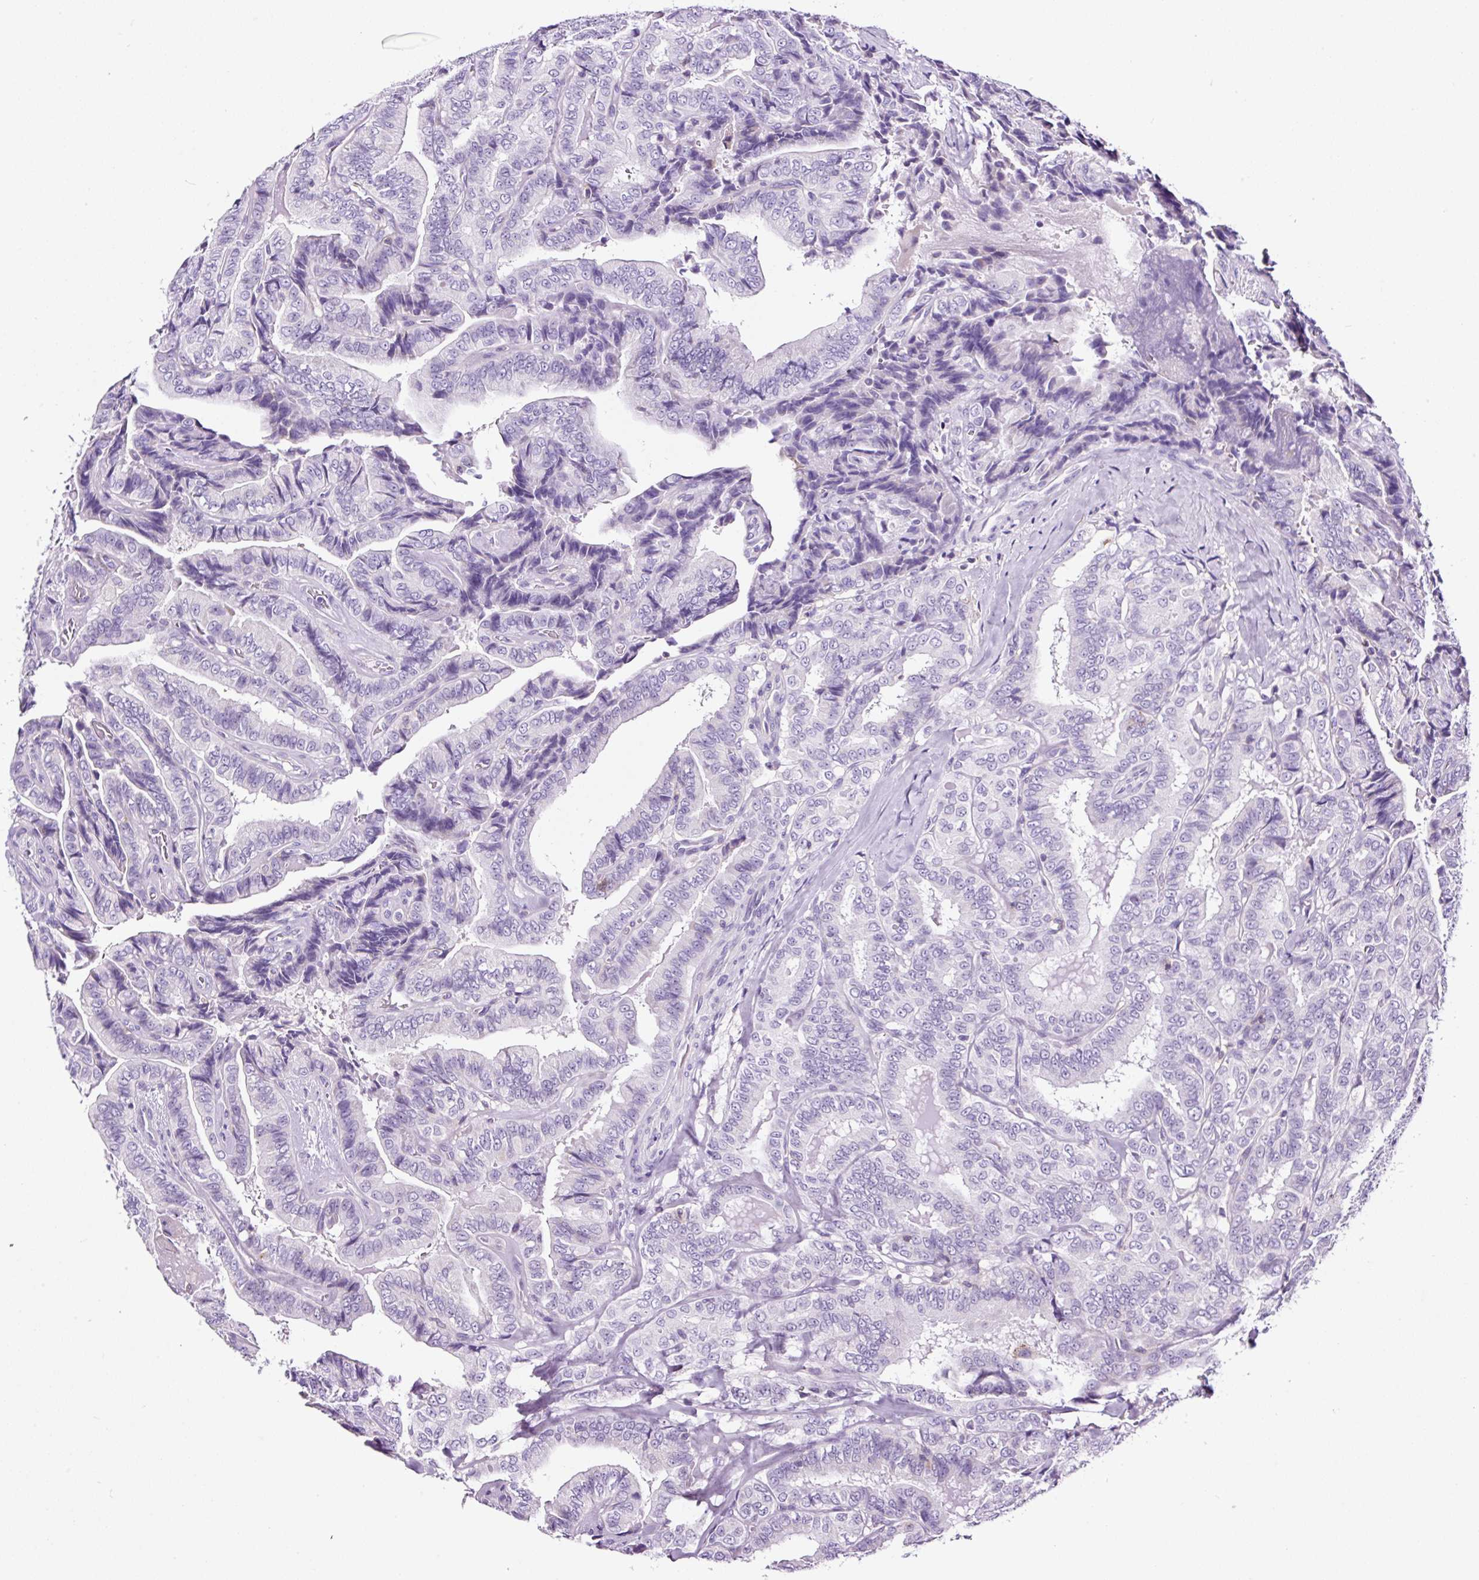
{"staining": {"intensity": "negative", "quantity": "none", "location": "none"}, "tissue": "thyroid cancer", "cell_type": "Tumor cells", "image_type": "cancer", "snomed": [{"axis": "morphology", "description": "Papillary adenocarcinoma, NOS"}, {"axis": "topography", "description": "Thyroid gland"}], "caption": "Immunohistochemical staining of human thyroid papillary adenocarcinoma displays no significant positivity in tumor cells.", "gene": "TAFA3", "patient": {"sex": "male", "age": 61}}